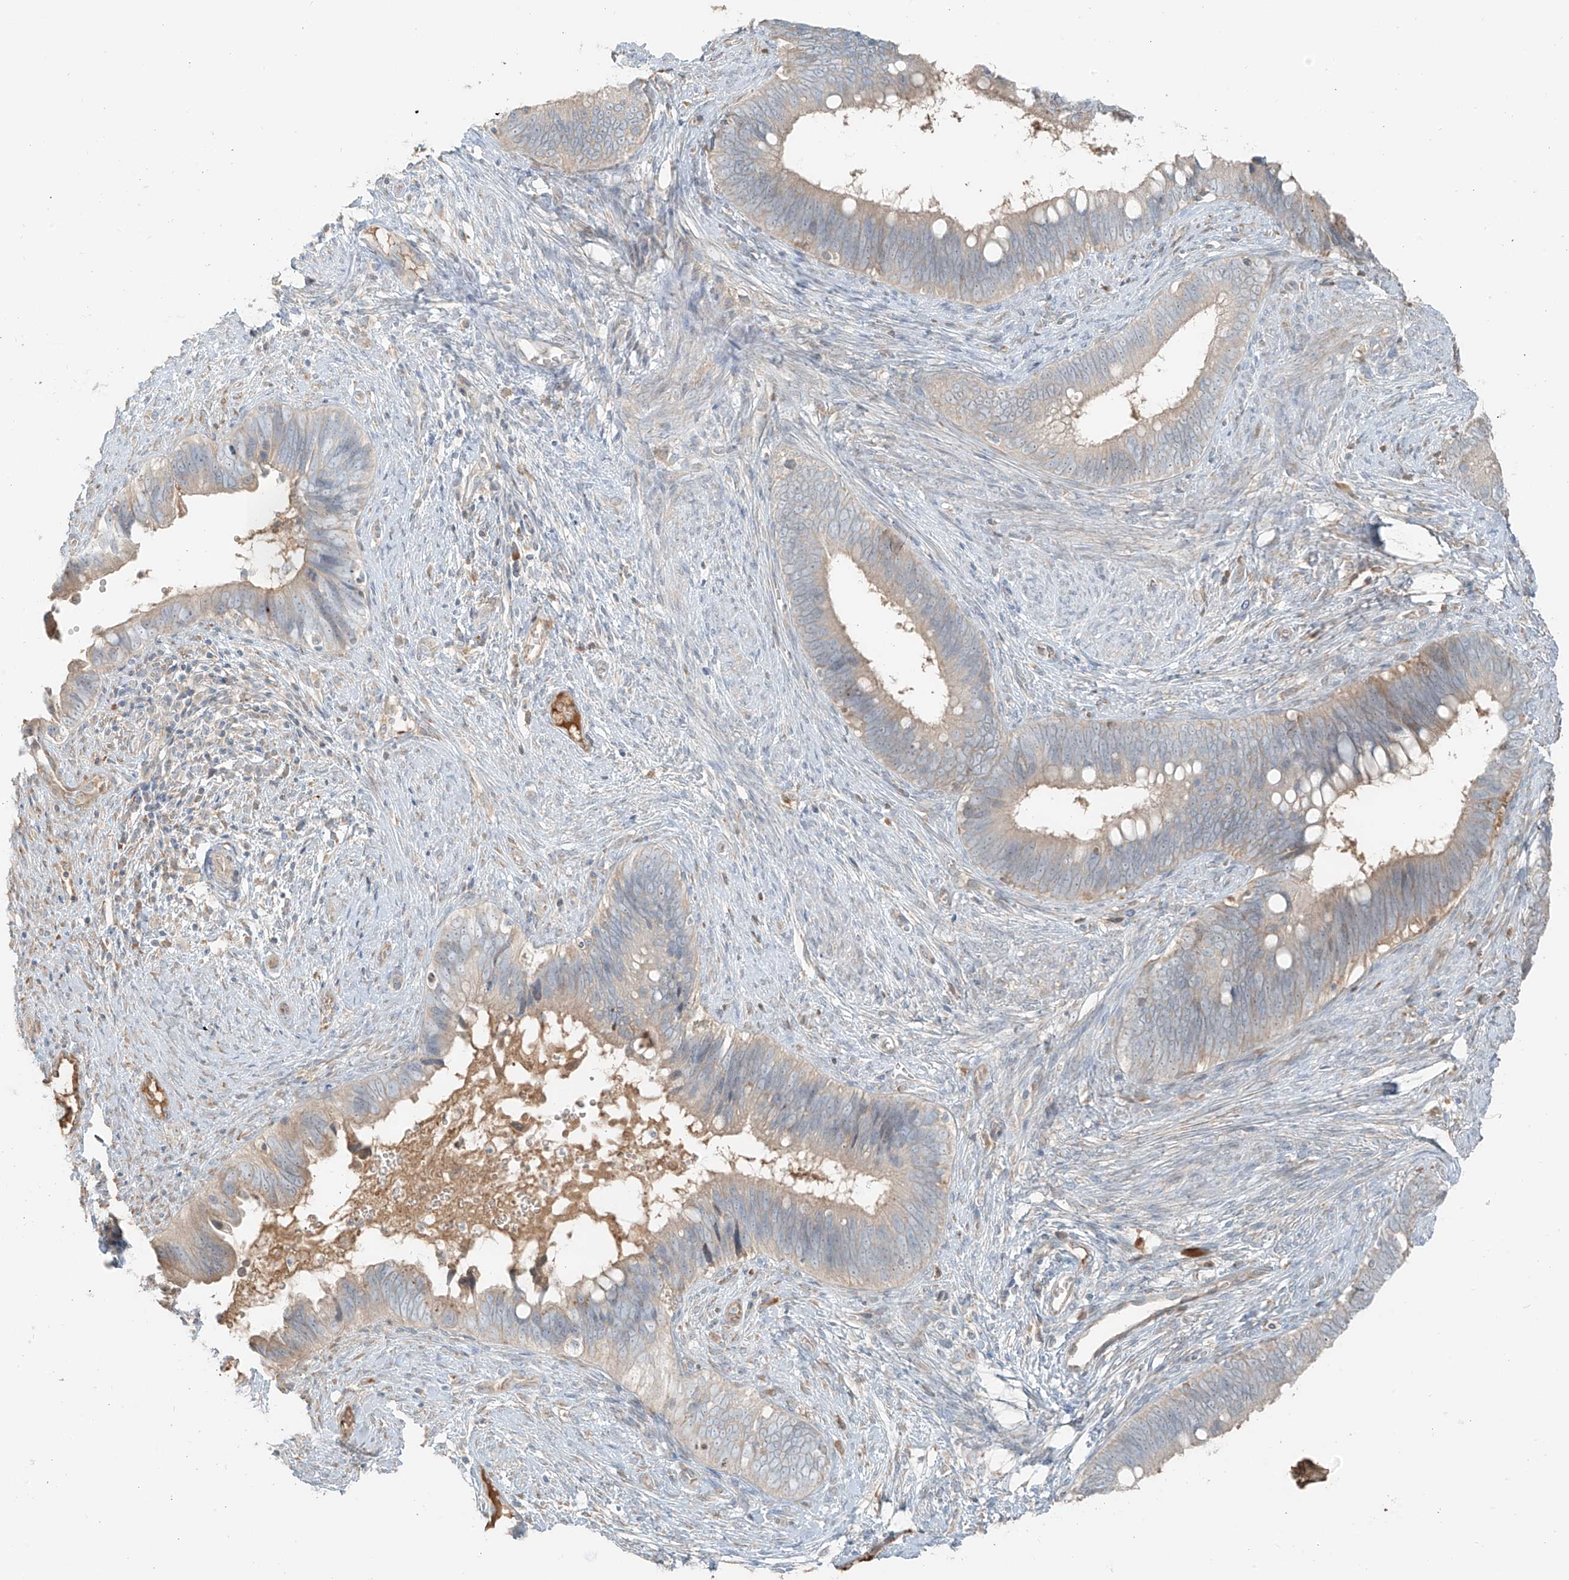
{"staining": {"intensity": "weak", "quantity": "<25%", "location": "cytoplasmic/membranous"}, "tissue": "cervical cancer", "cell_type": "Tumor cells", "image_type": "cancer", "snomed": [{"axis": "morphology", "description": "Adenocarcinoma, NOS"}, {"axis": "topography", "description": "Cervix"}], "caption": "IHC of cervical cancer displays no positivity in tumor cells.", "gene": "FSTL1", "patient": {"sex": "female", "age": 42}}